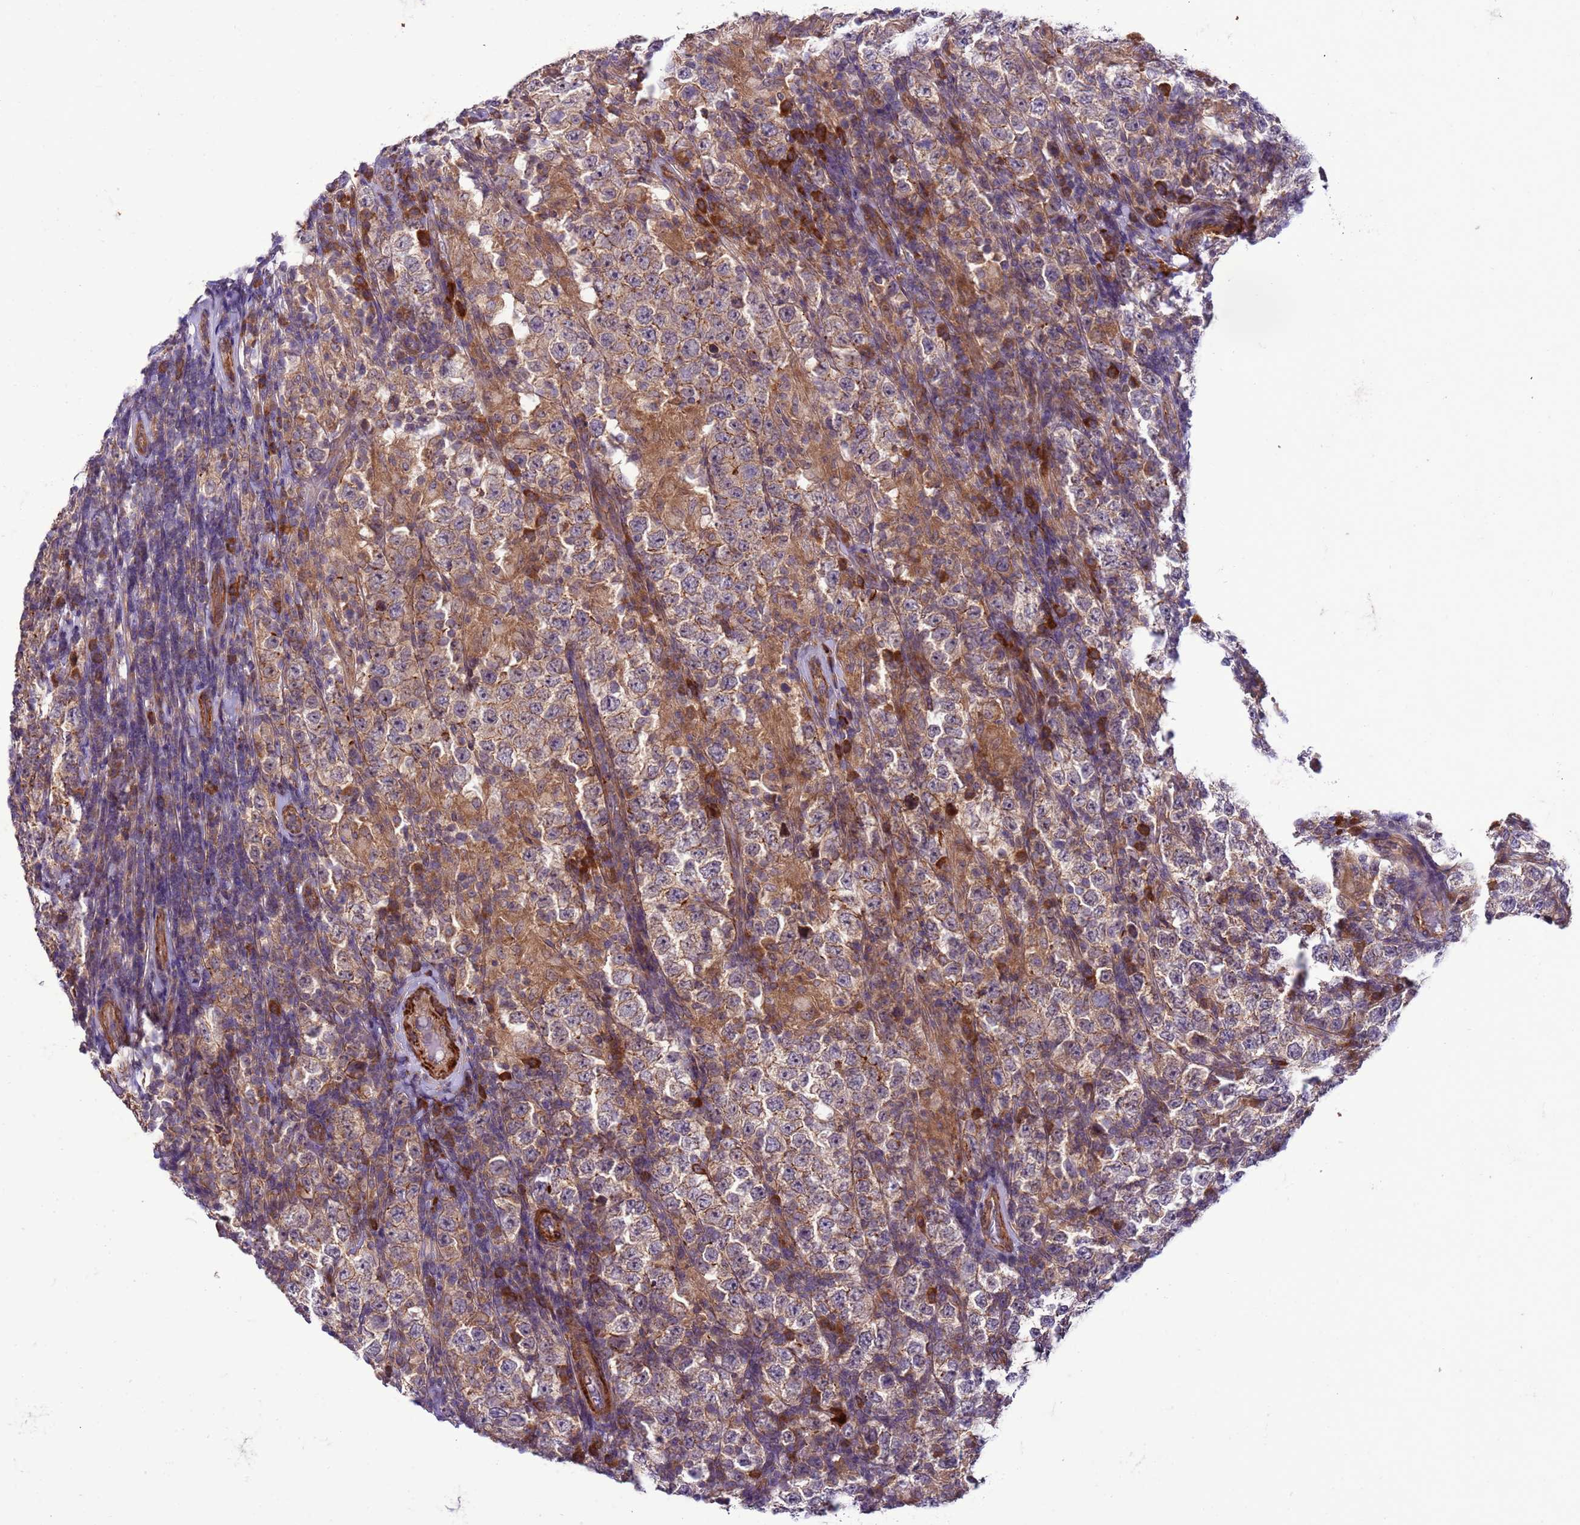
{"staining": {"intensity": "moderate", "quantity": ">75%", "location": "cytoplasmic/membranous"}, "tissue": "testis cancer", "cell_type": "Tumor cells", "image_type": "cancer", "snomed": [{"axis": "morphology", "description": "Normal tissue, NOS"}, {"axis": "morphology", "description": "Urothelial carcinoma, High grade"}, {"axis": "morphology", "description": "Seminoma, NOS"}, {"axis": "morphology", "description": "Carcinoma, Embryonal, NOS"}, {"axis": "topography", "description": "Urinary bladder"}, {"axis": "topography", "description": "Testis"}], "caption": "Immunohistochemistry (IHC) of human seminoma (testis) displays medium levels of moderate cytoplasmic/membranous positivity in approximately >75% of tumor cells. (DAB IHC, brown staining for protein, blue staining for nuclei).", "gene": "GEN1", "patient": {"sex": "male", "age": 41}}